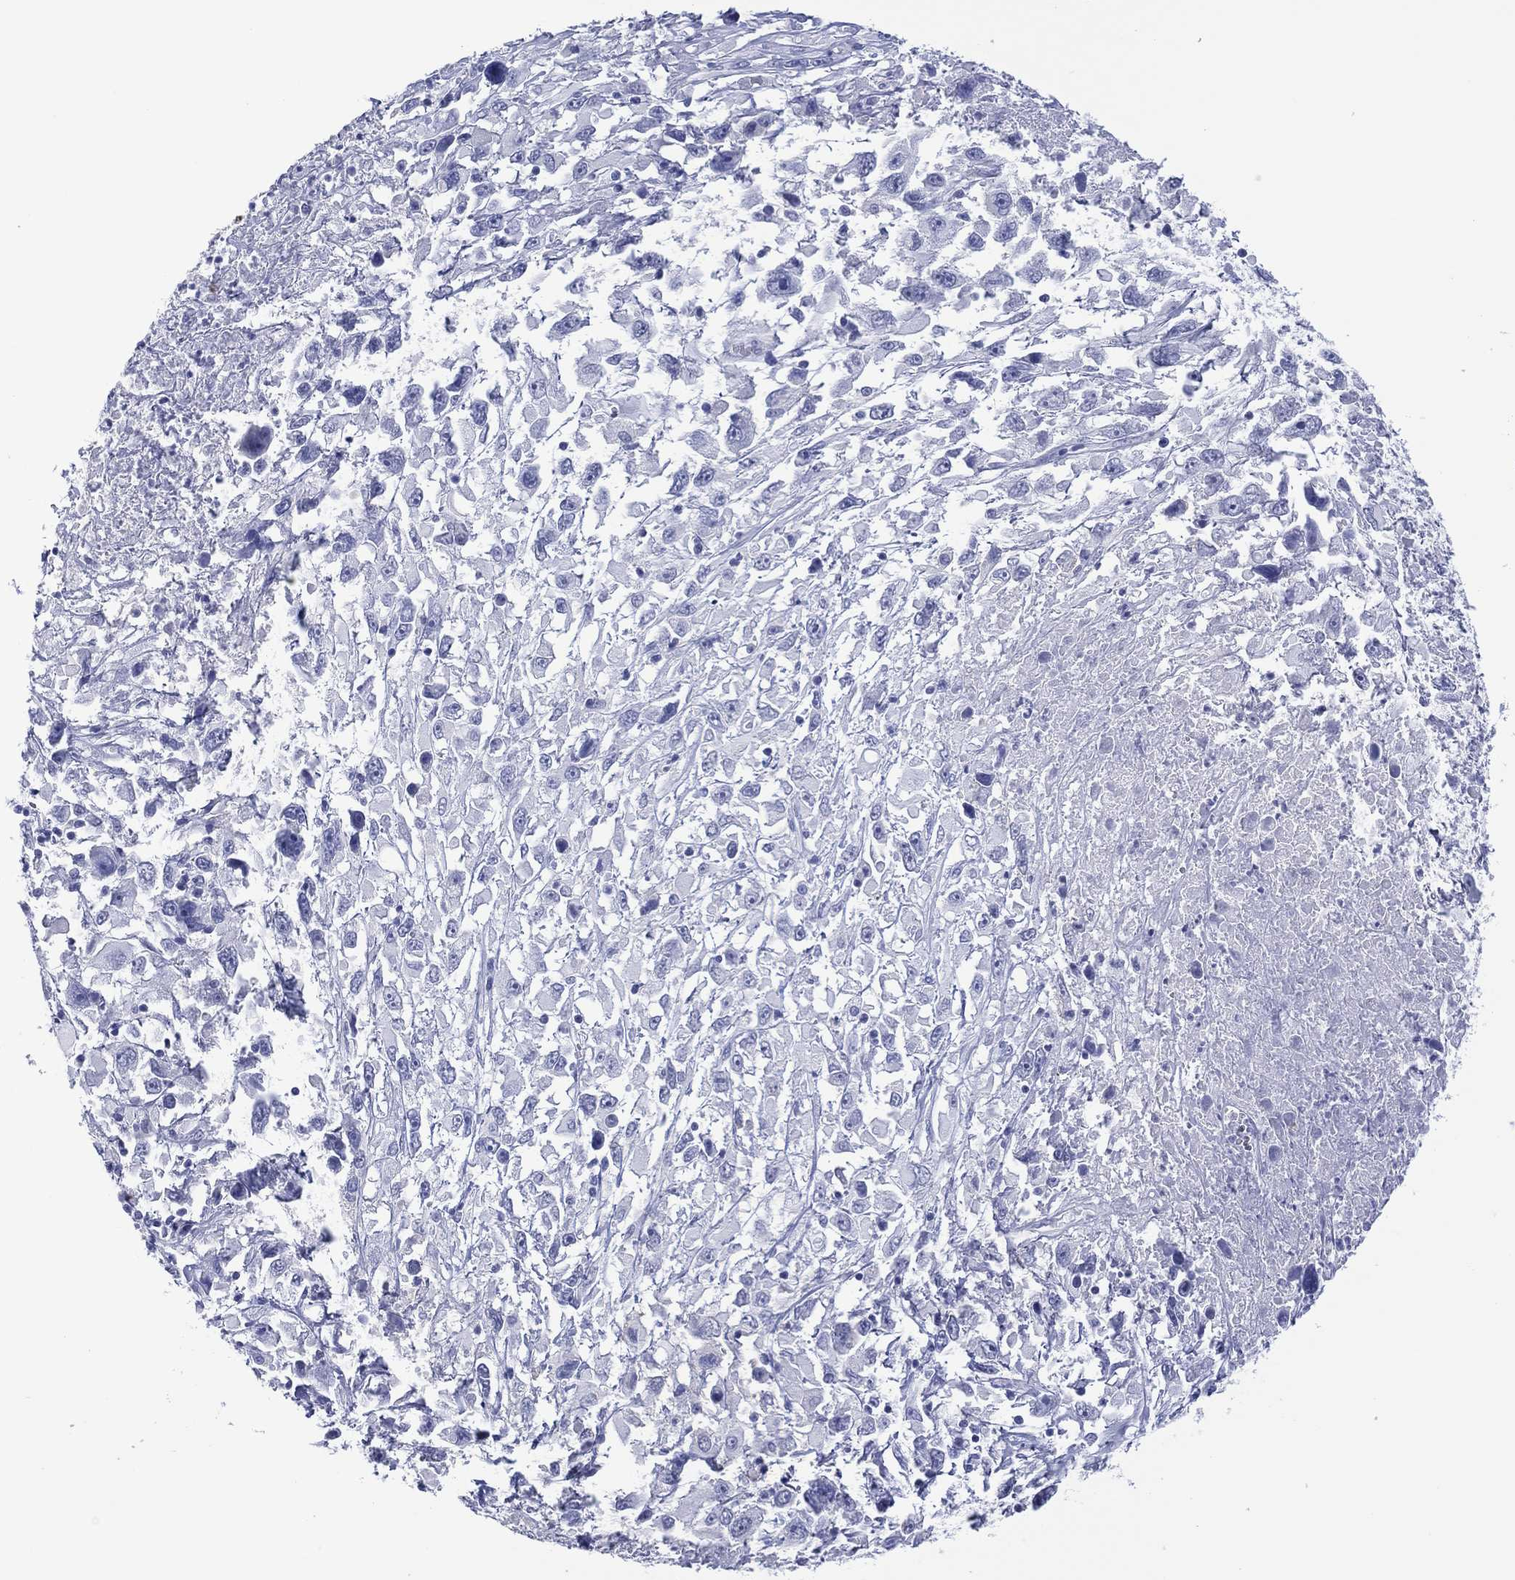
{"staining": {"intensity": "negative", "quantity": "none", "location": "none"}, "tissue": "melanoma", "cell_type": "Tumor cells", "image_type": "cancer", "snomed": [{"axis": "morphology", "description": "Malignant melanoma, Metastatic site"}, {"axis": "topography", "description": "Soft tissue"}], "caption": "An immunohistochemistry photomicrograph of malignant melanoma (metastatic site) is shown. There is no staining in tumor cells of malignant melanoma (metastatic site).", "gene": "UTF1", "patient": {"sex": "male", "age": 50}}